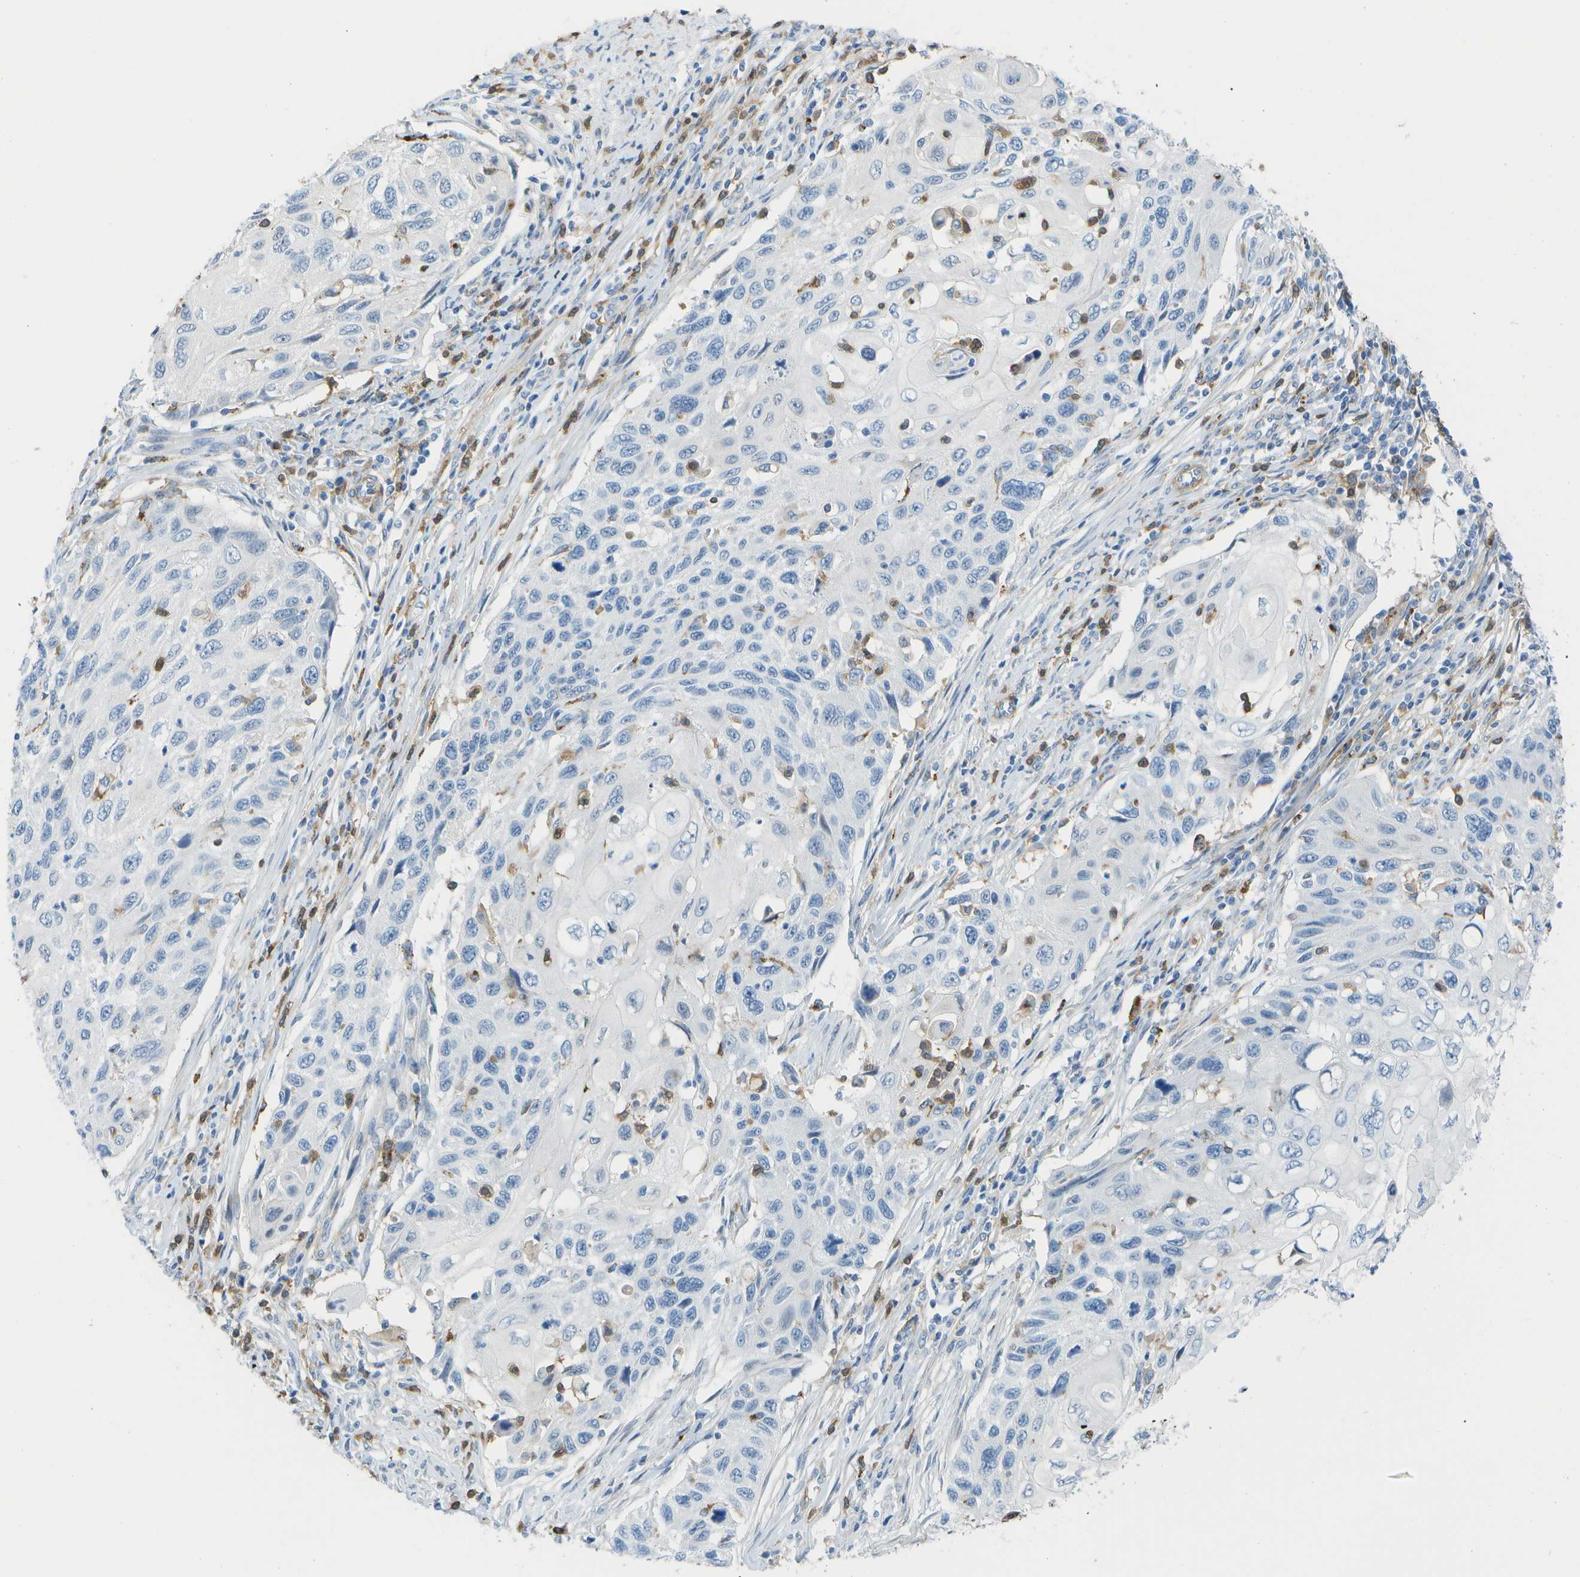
{"staining": {"intensity": "negative", "quantity": "none", "location": "none"}, "tissue": "cervical cancer", "cell_type": "Tumor cells", "image_type": "cancer", "snomed": [{"axis": "morphology", "description": "Squamous cell carcinoma, NOS"}, {"axis": "topography", "description": "Cervix"}], "caption": "Cervical cancer stained for a protein using immunohistochemistry demonstrates no positivity tumor cells.", "gene": "ZBTB43", "patient": {"sex": "female", "age": 70}}